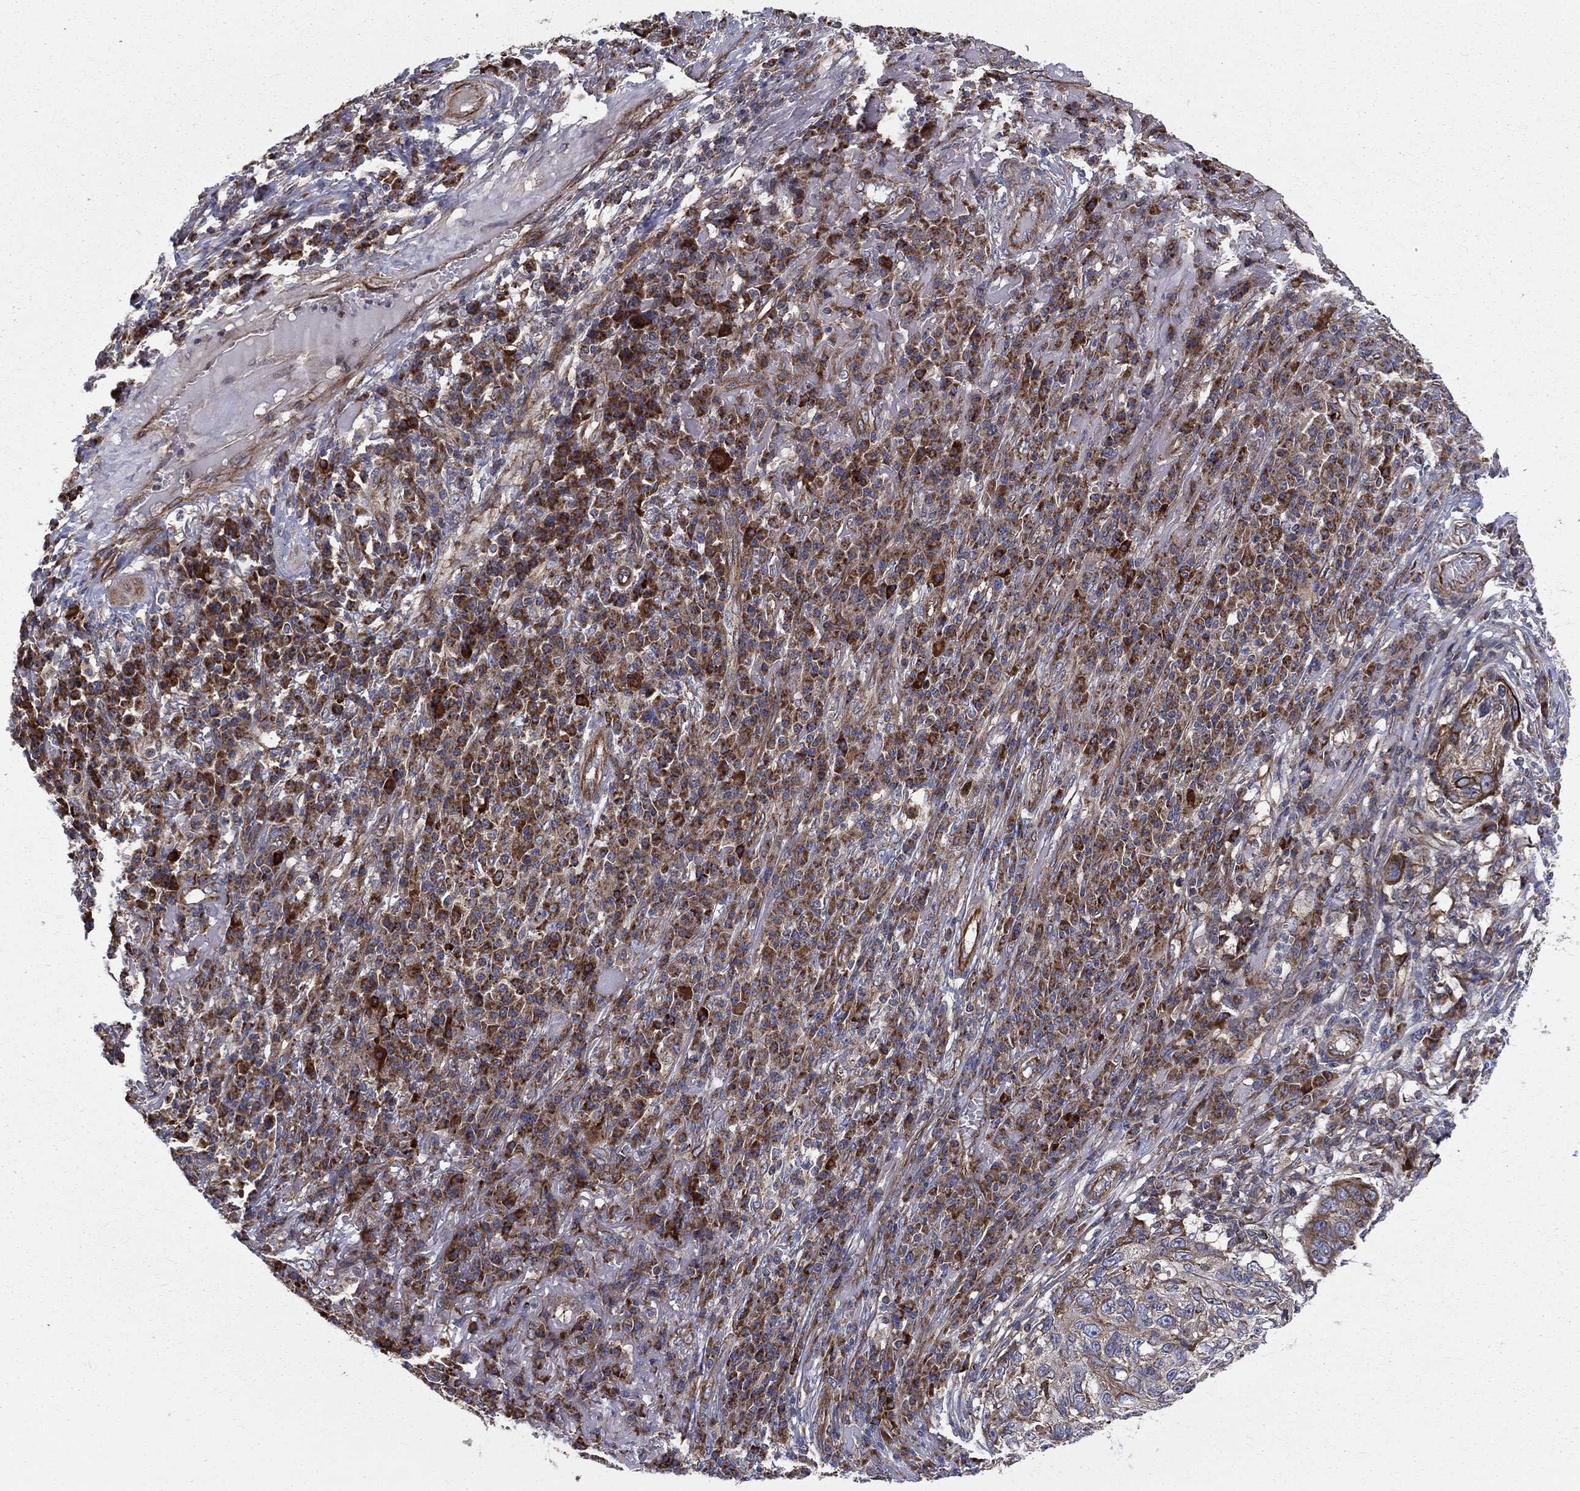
{"staining": {"intensity": "strong", "quantity": ">75%", "location": "cytoplasmic/membranous"}, "tissue": "skin cancer", "cell_type": "Tumor cells", "image_type": "cancer", "snomed": [{"axis": "morphology", "description": "Squamous cell carcinoma, NOS"}, {"axis": "topography", "description": "Skin"}], "caption": "Human squamous cell carcinoma (skin) stained with a protein marker demonstrates strong staining in tumor cells.", "gene": "MIX23", "patient": {"sex": "male", "age": 92}}